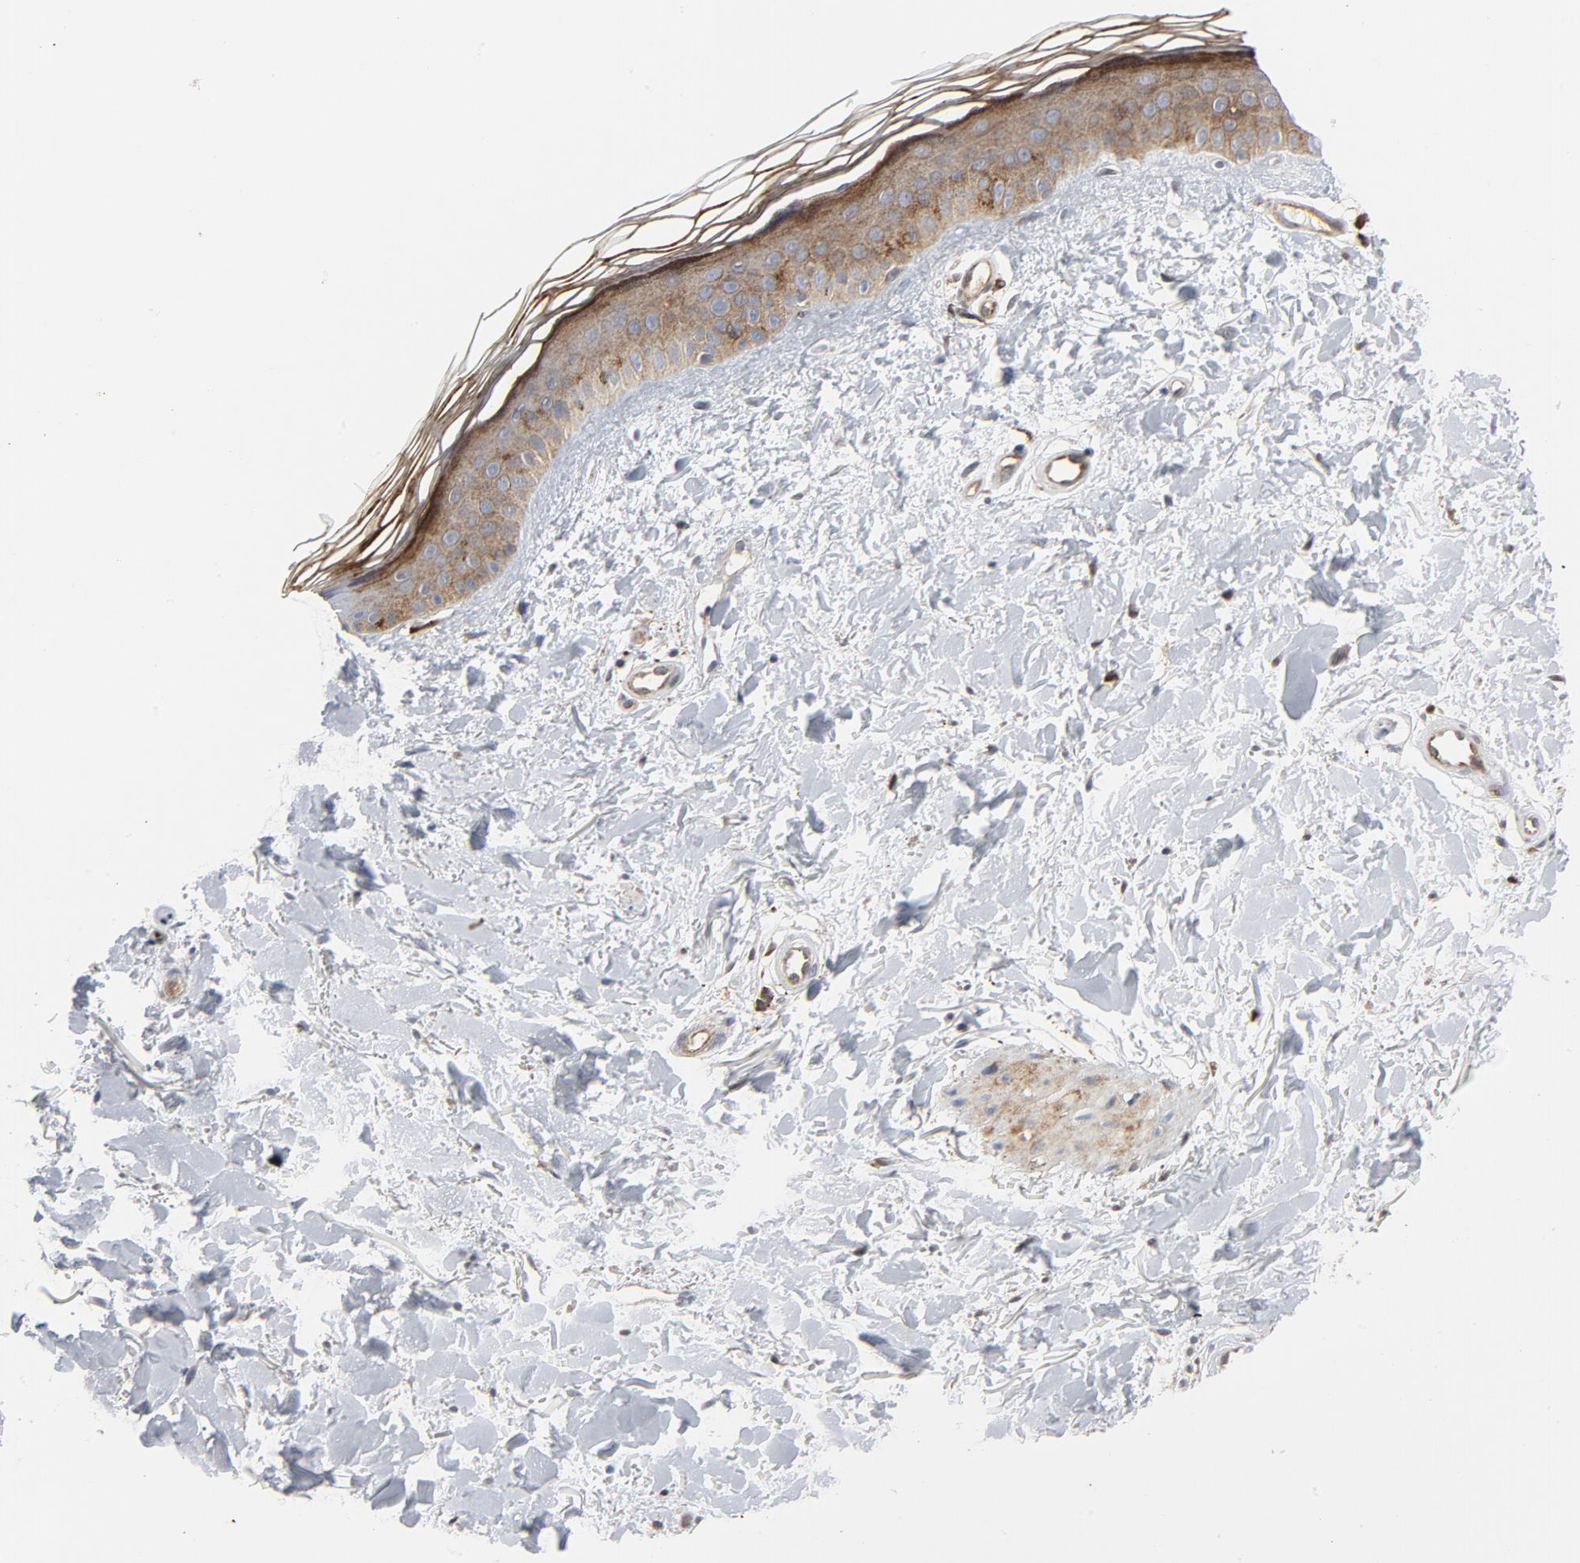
{"staining": {"intensity": "negative", "quantity": "none", "location": "none"}, "tissue": "skin", "cell_type": "Fibroblasts", "image_type": "normal", "snomed": [{"axis": "morphology", "description": "Normal tissue, NOS"}, {"axis": "topography", "description": "Skin"}], "caption": "Immunohistochemistry (IHC) image of unremarkable skin stained for a protein (brown), which demonstrates no staining in fibroblasts.", "gene": "YES1", "patient": {"sex": "female", "age": 19}}